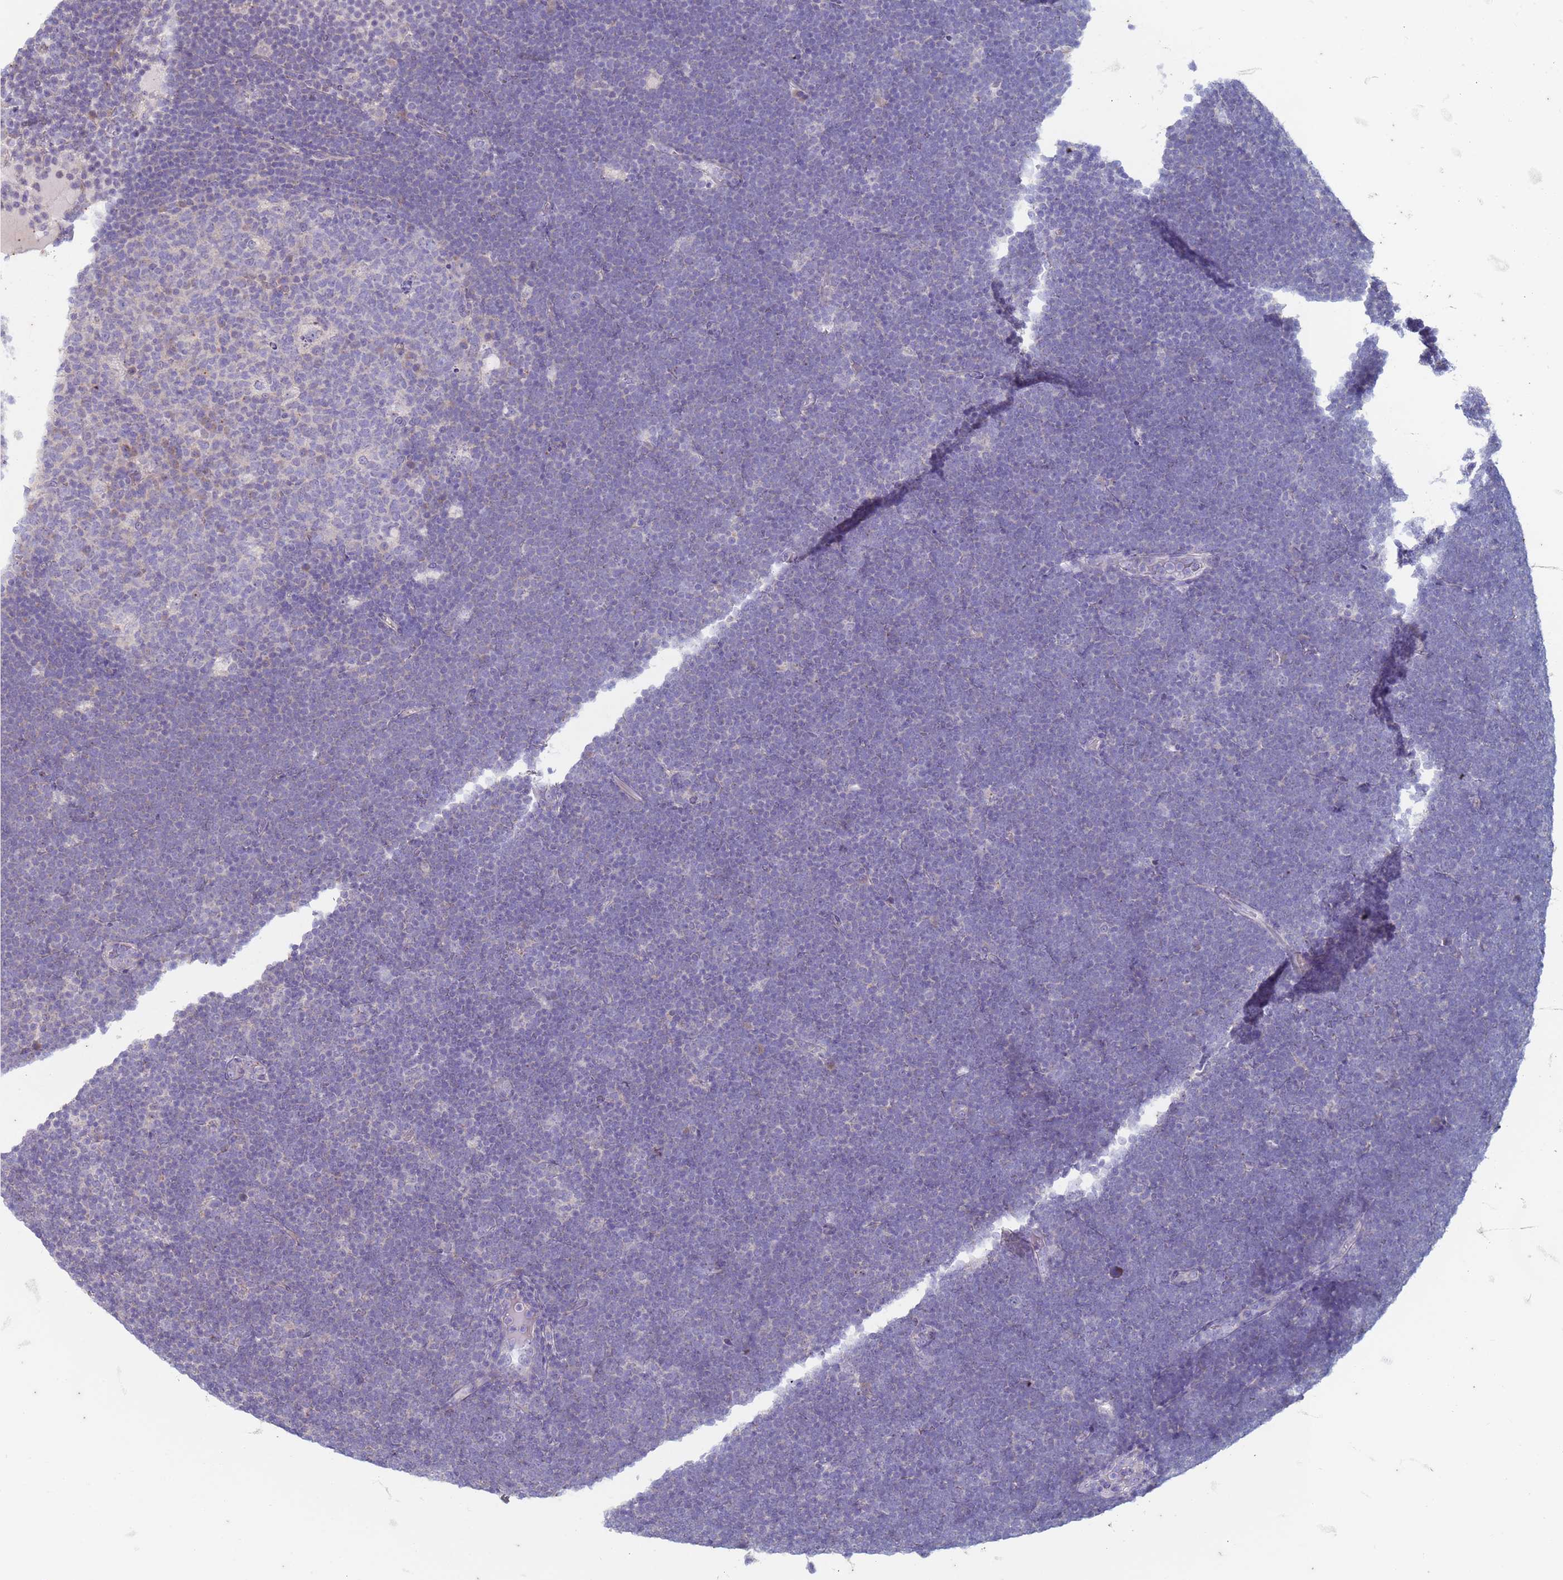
{"staining": {"intensity": "negative", "quantity": "none", "location": "none"}, "tissue": "lymphoma", "cell_type": "Tumor cells", "image_type": "cancer", "snomed": [{"axis": "morphology", "description": "Malignant lymphoma, non-Hodgkin's type, High grade"}, {"axis": "topography", "description": "Lymph node"}], "caption": "IHC of human malignant lymphoma, non-Hodgkin's type (high-grade) demonstrates no staining in tumor cells. (Brightfield microscopy of DAB immunohistochemistry (IHC) at high magnification).", "gene": "SUCO", "patient": {"sex": "male", "age": 13}}